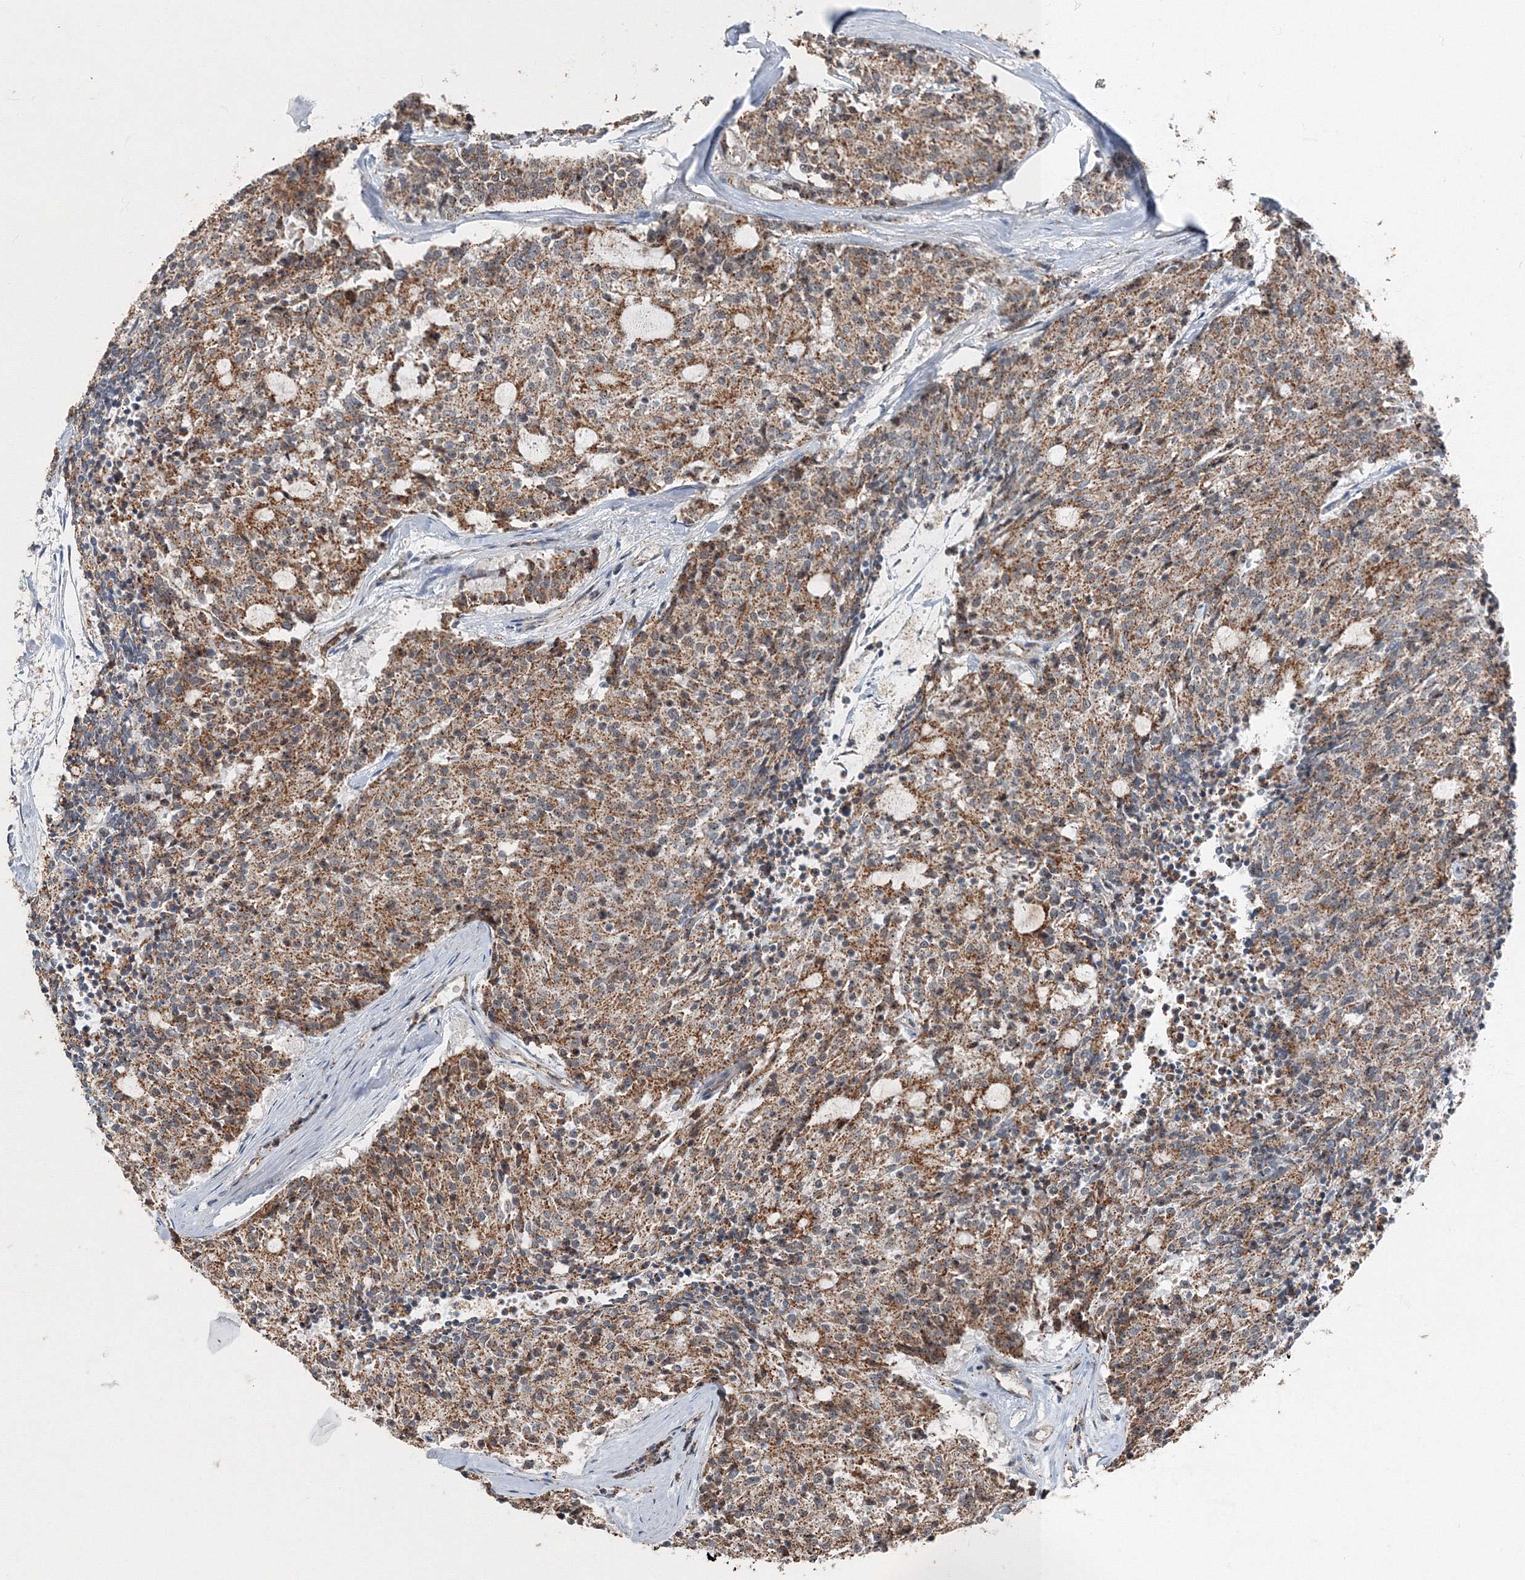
{"staining": {"intensity": "moderate", "quantity": ">75%", "location": "cytoplasmic/membranous"}, "tissue": "carcinoid", "cell_type": "Tumor cells", "image_type": "cancer", "snomed": [{"axis": "morphology", "description": "Carcinoid, malignant, NOS"}, {"axis": "topography", "description": "Pancreas"}], "caption": "A brown stain shows moderate cytoplasmic/membranous staining of a protein in human carcinoid tumor cells. Nuclei are stained in blue.", "gene": "AASDH", "patient": {"sex": "female", "age": 54}}